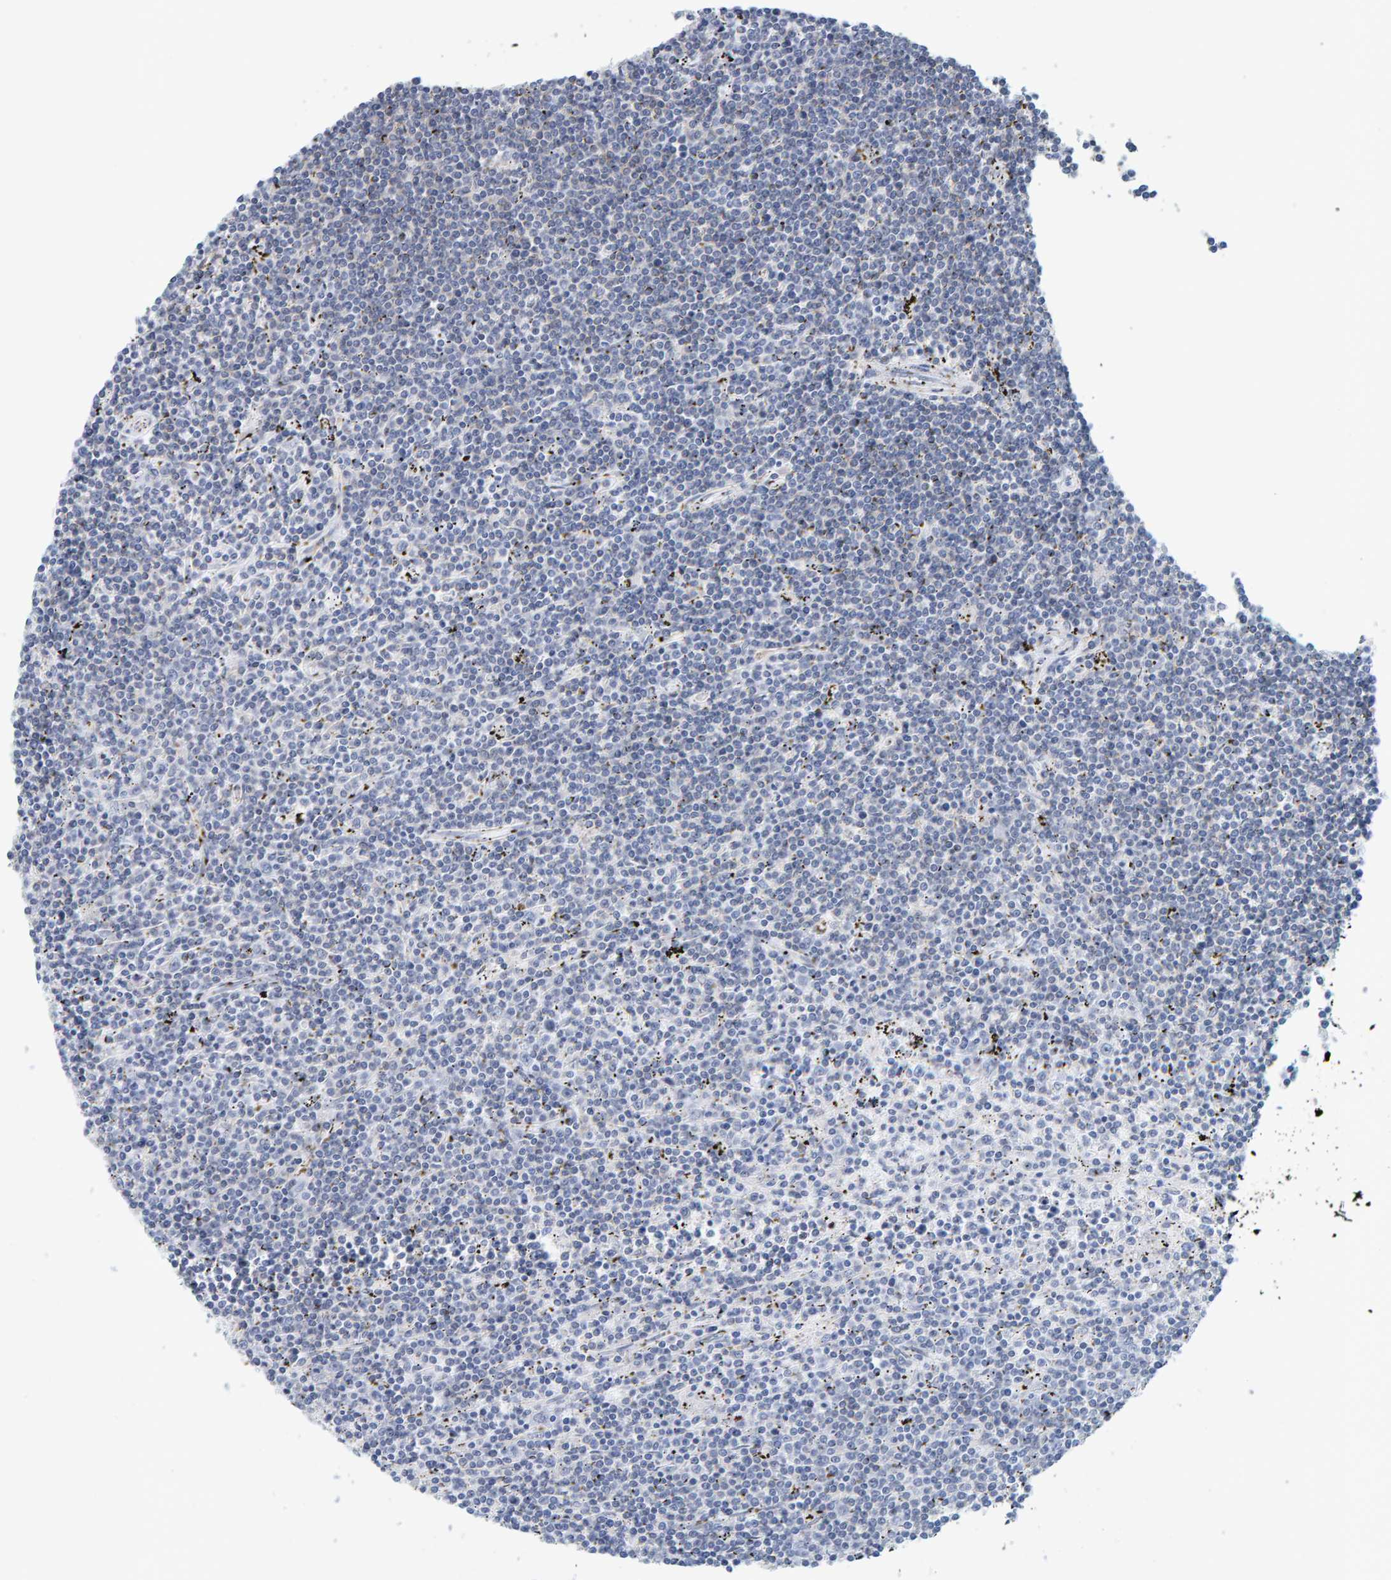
{"staining": {"intensity": "negative", "quantity": "none", "location": "none"}, "tissue": "lymphoma", "cell_type": "Tumor cells", "image_type": "cancer", "snomed": [{"axis": "morphology", "description": "Malignant lymphoma, non-Hodgkin's type, Low grade"}, {"axis": "topography", "description": "Spleen"}], "caption": "Histopathology image shows no significant protein staining in tumor cells of malignant lymphoma, non-Hodgkin's type (low-grade).", "gene": "RGP1", "patient": {"sex": "male", "age": 76}}